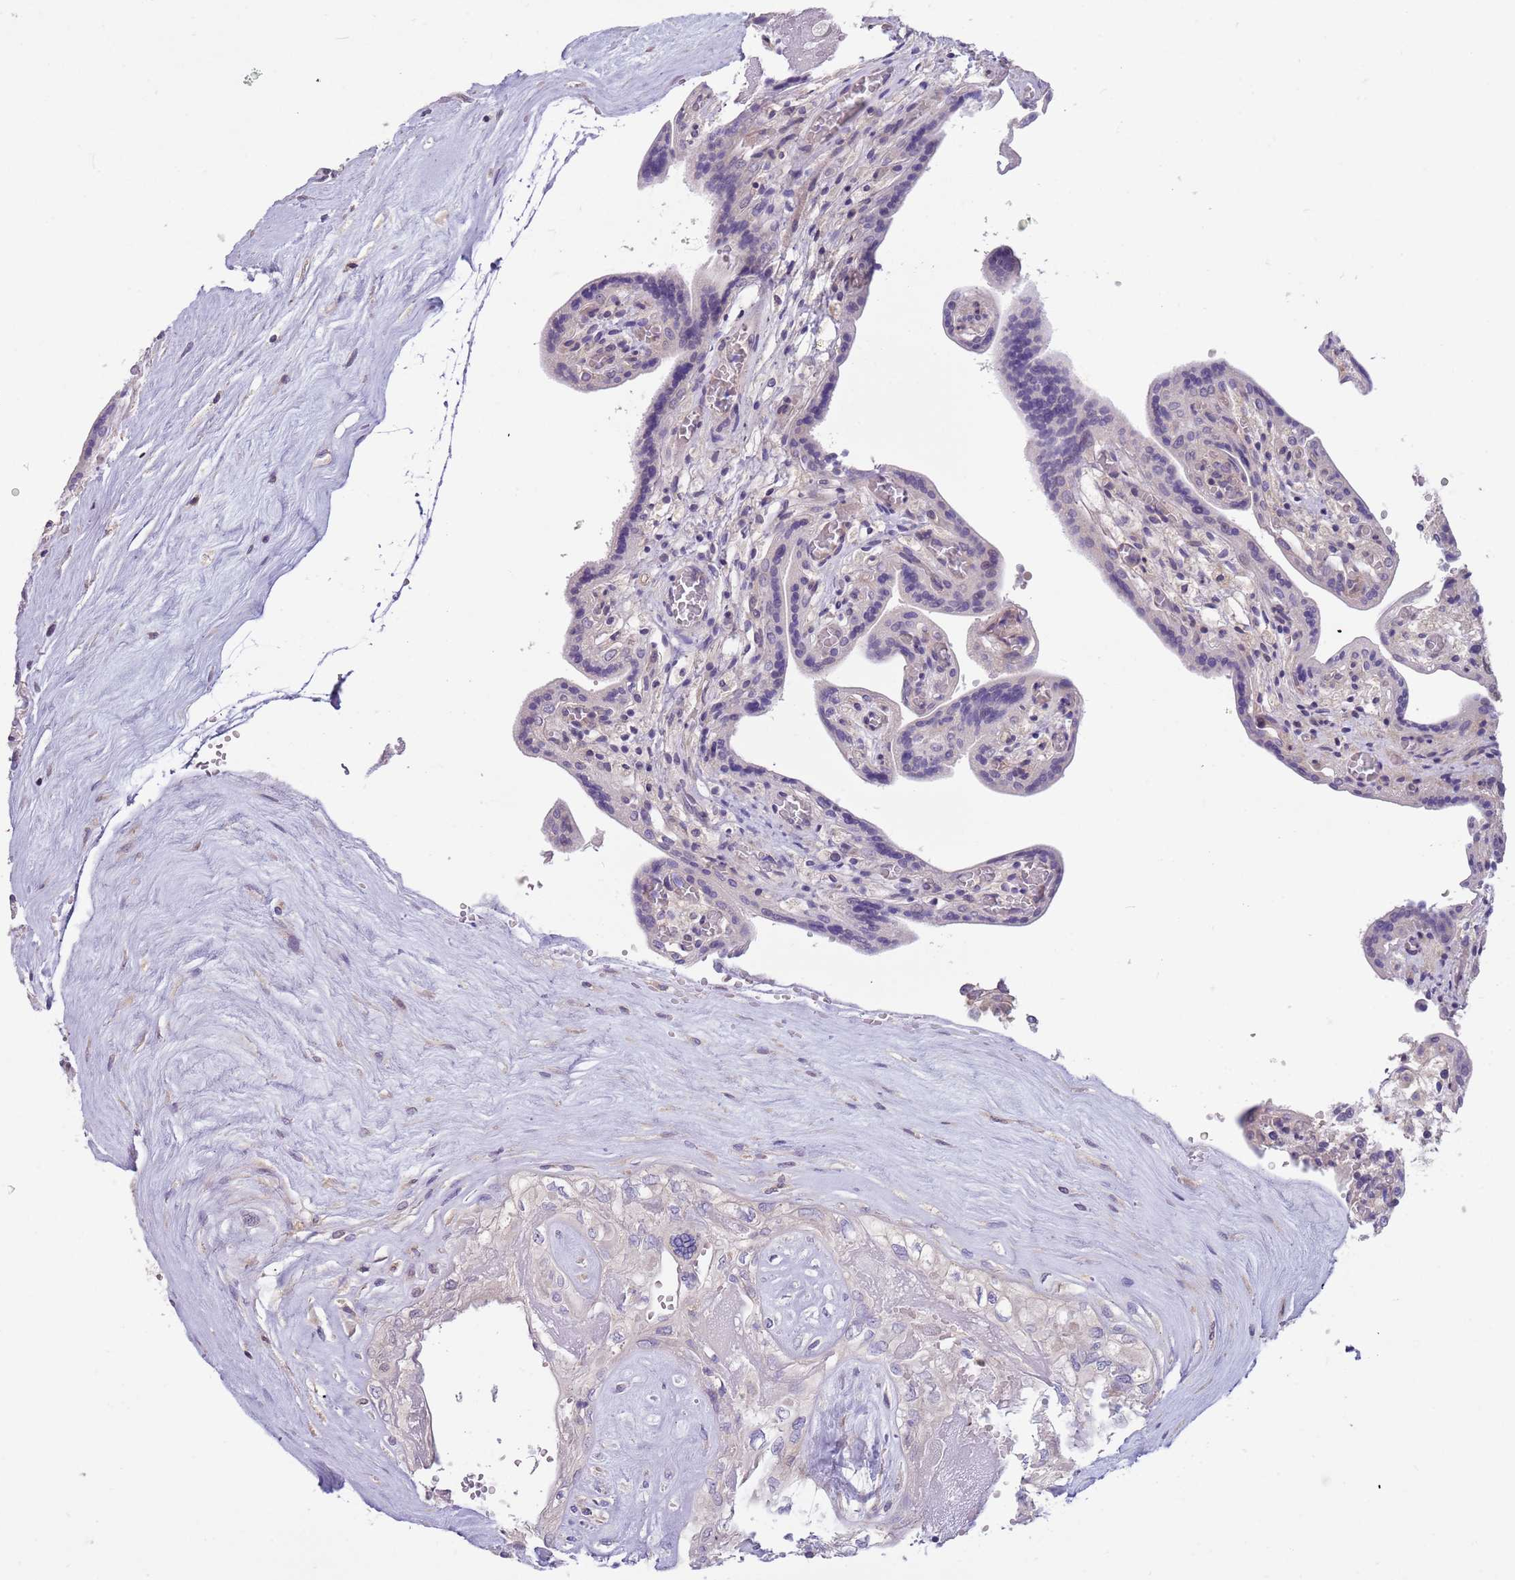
{"staining": {"intensity": "negative", "quantity": "none", "location": "none"}, "tissue": "placenta", "cell_type": "Trophoblastic cells", "image_type": "normal", "snomed": [{"axis": "morphology", "description": "Normal tissue, NOS"}, {"axis": "topography", "description": "Placenta"}], "caption": "Immunohistochemistry (IHC) image of normal placenta: placenta stained with DAB reveals no significant protein positivity in trophoblastic cells. (Immunohistochemistry (IHC), brightfield microscopy, high magnification).", "gene": "CABYR", "patient": {"sex": "female", "age": 37}}